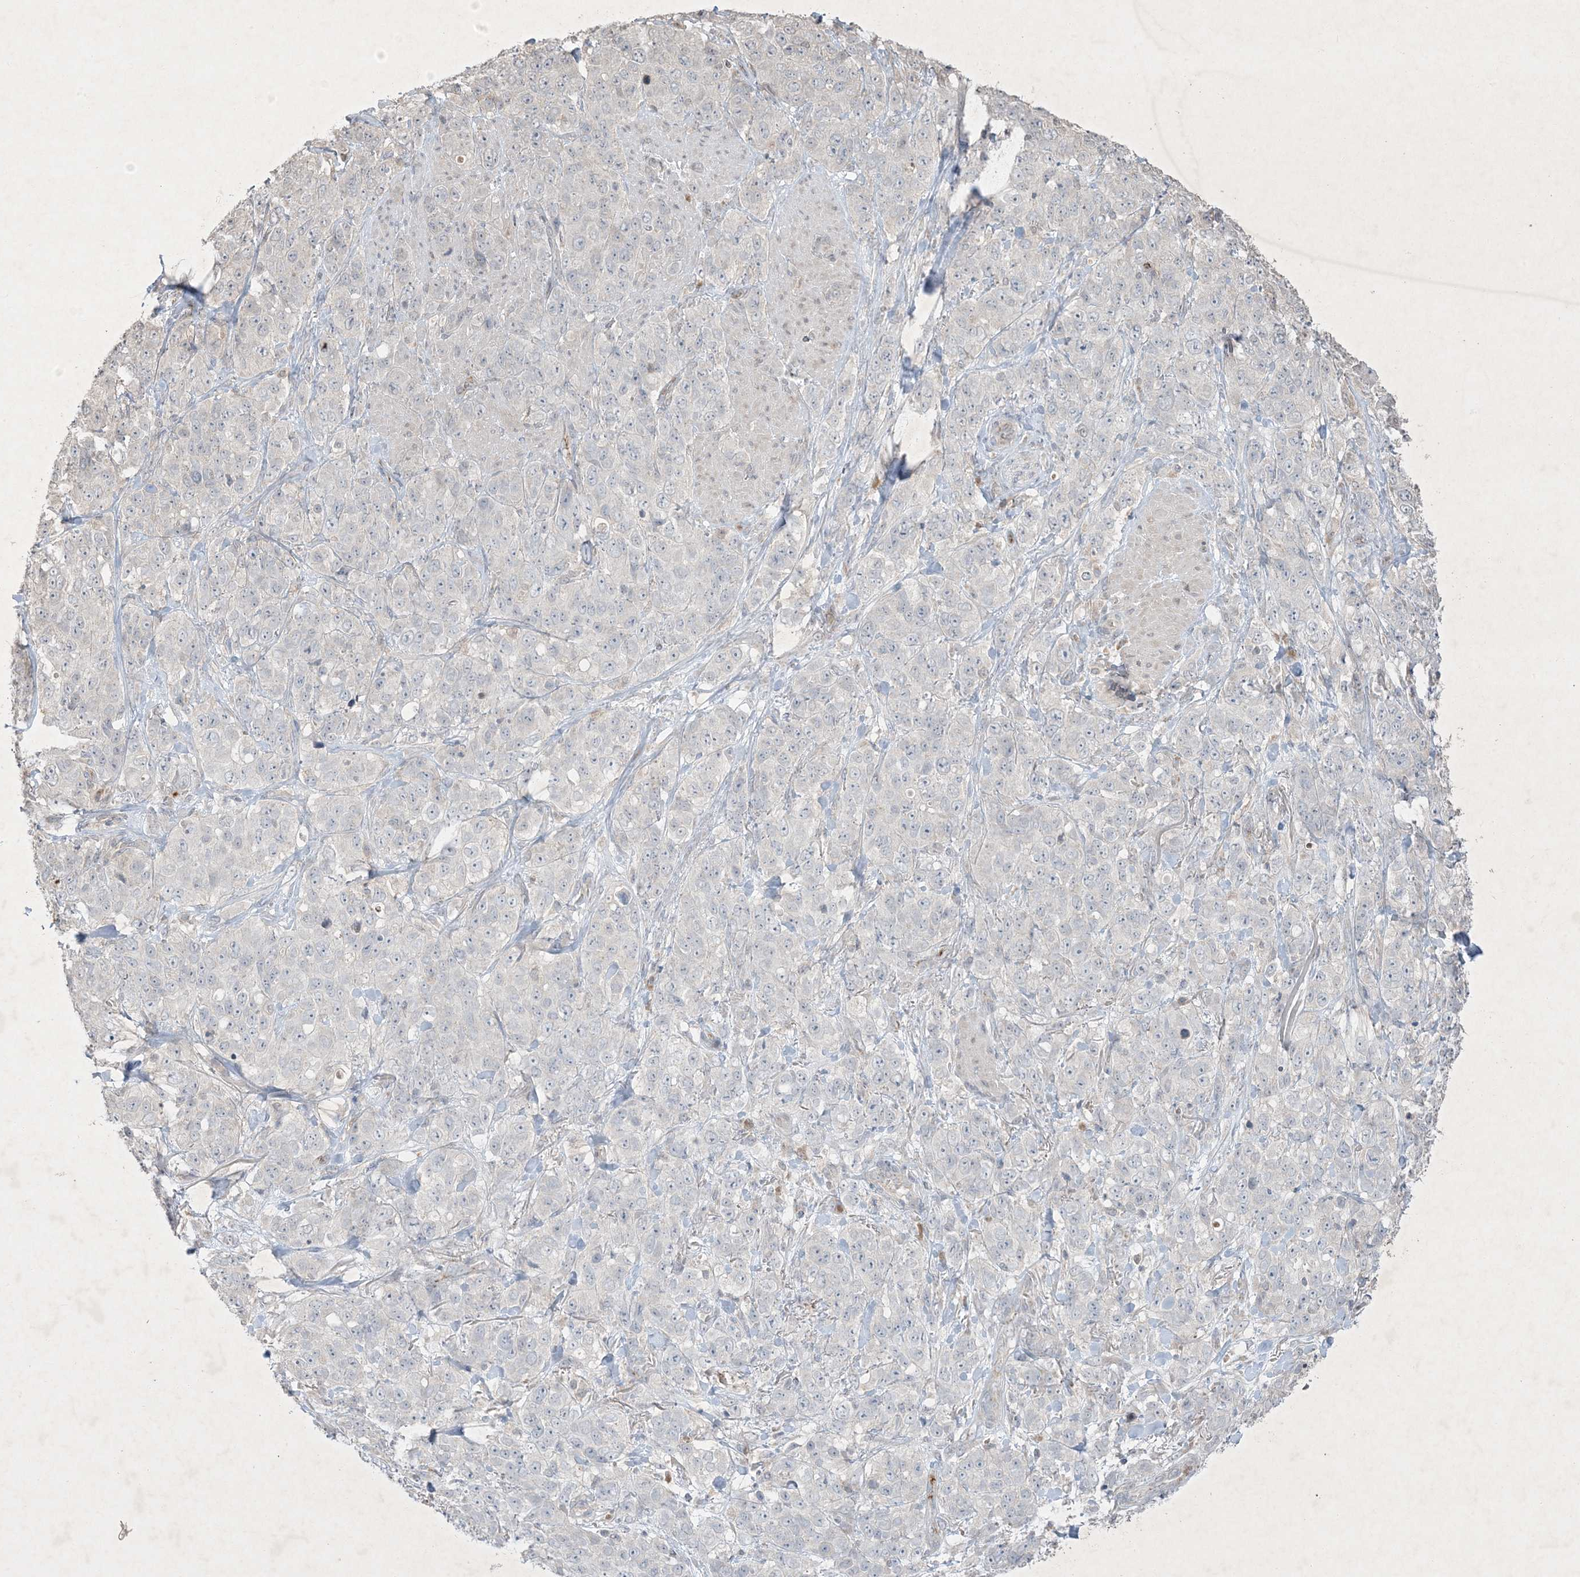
{"staining": {"intensity": "negative", "quantity": "none", "location": "none"}, "tissue": "stomach cancer", "cell_type": "Tumor cells", "image_type": "cancer", "snomed": [{"axis": "morphology", "description": "Adenocarcinoma, NOS"}, {"axis": "topography", "description": "Stomach"}], "caption": "The image exhibits no staining of tumor cells in stomach cancer.", "gene": "PRSS36", "patient": {"sex": "male", "age": 48}}